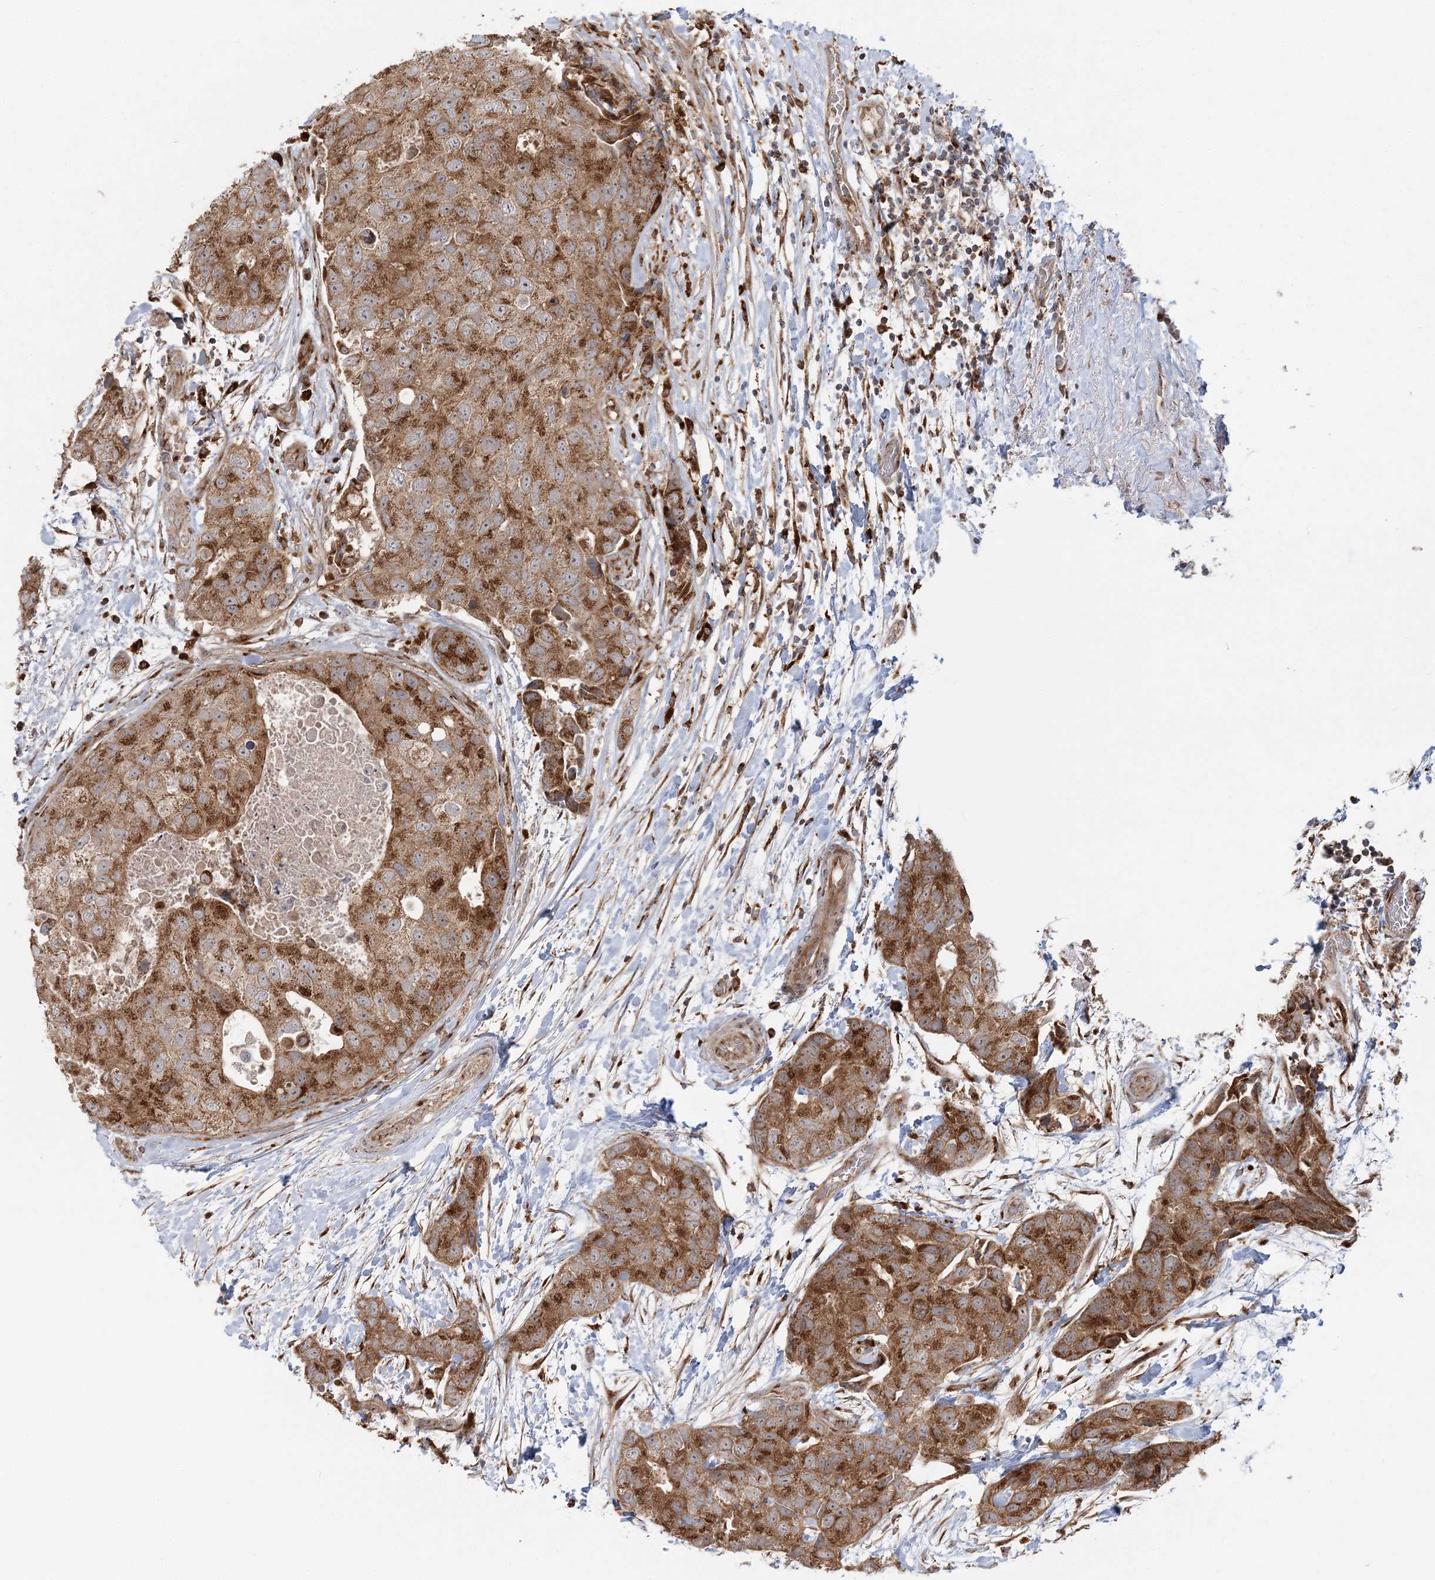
{"staining": {"intensity": "strong", "quantity": ">75%", "location": "cytoplasmic/membranous"}, "tissue": "breast cancer", "cell_type": "Tumor cells", "image_type": "cancer", "snomed": [{"axis": "morphology", "description": "Duct carcinoma"}, {"axis": "topography", "description": "Breast"}], "caption": "This is a histology image of immunohistochemistry staining of breast cancer (intraductal carcinoma), which shows strong expression in the cytoplasmic/membranous of tumor cells.", "gene": "ABCC3", "patient": {"sex": "female", "age": 62}}